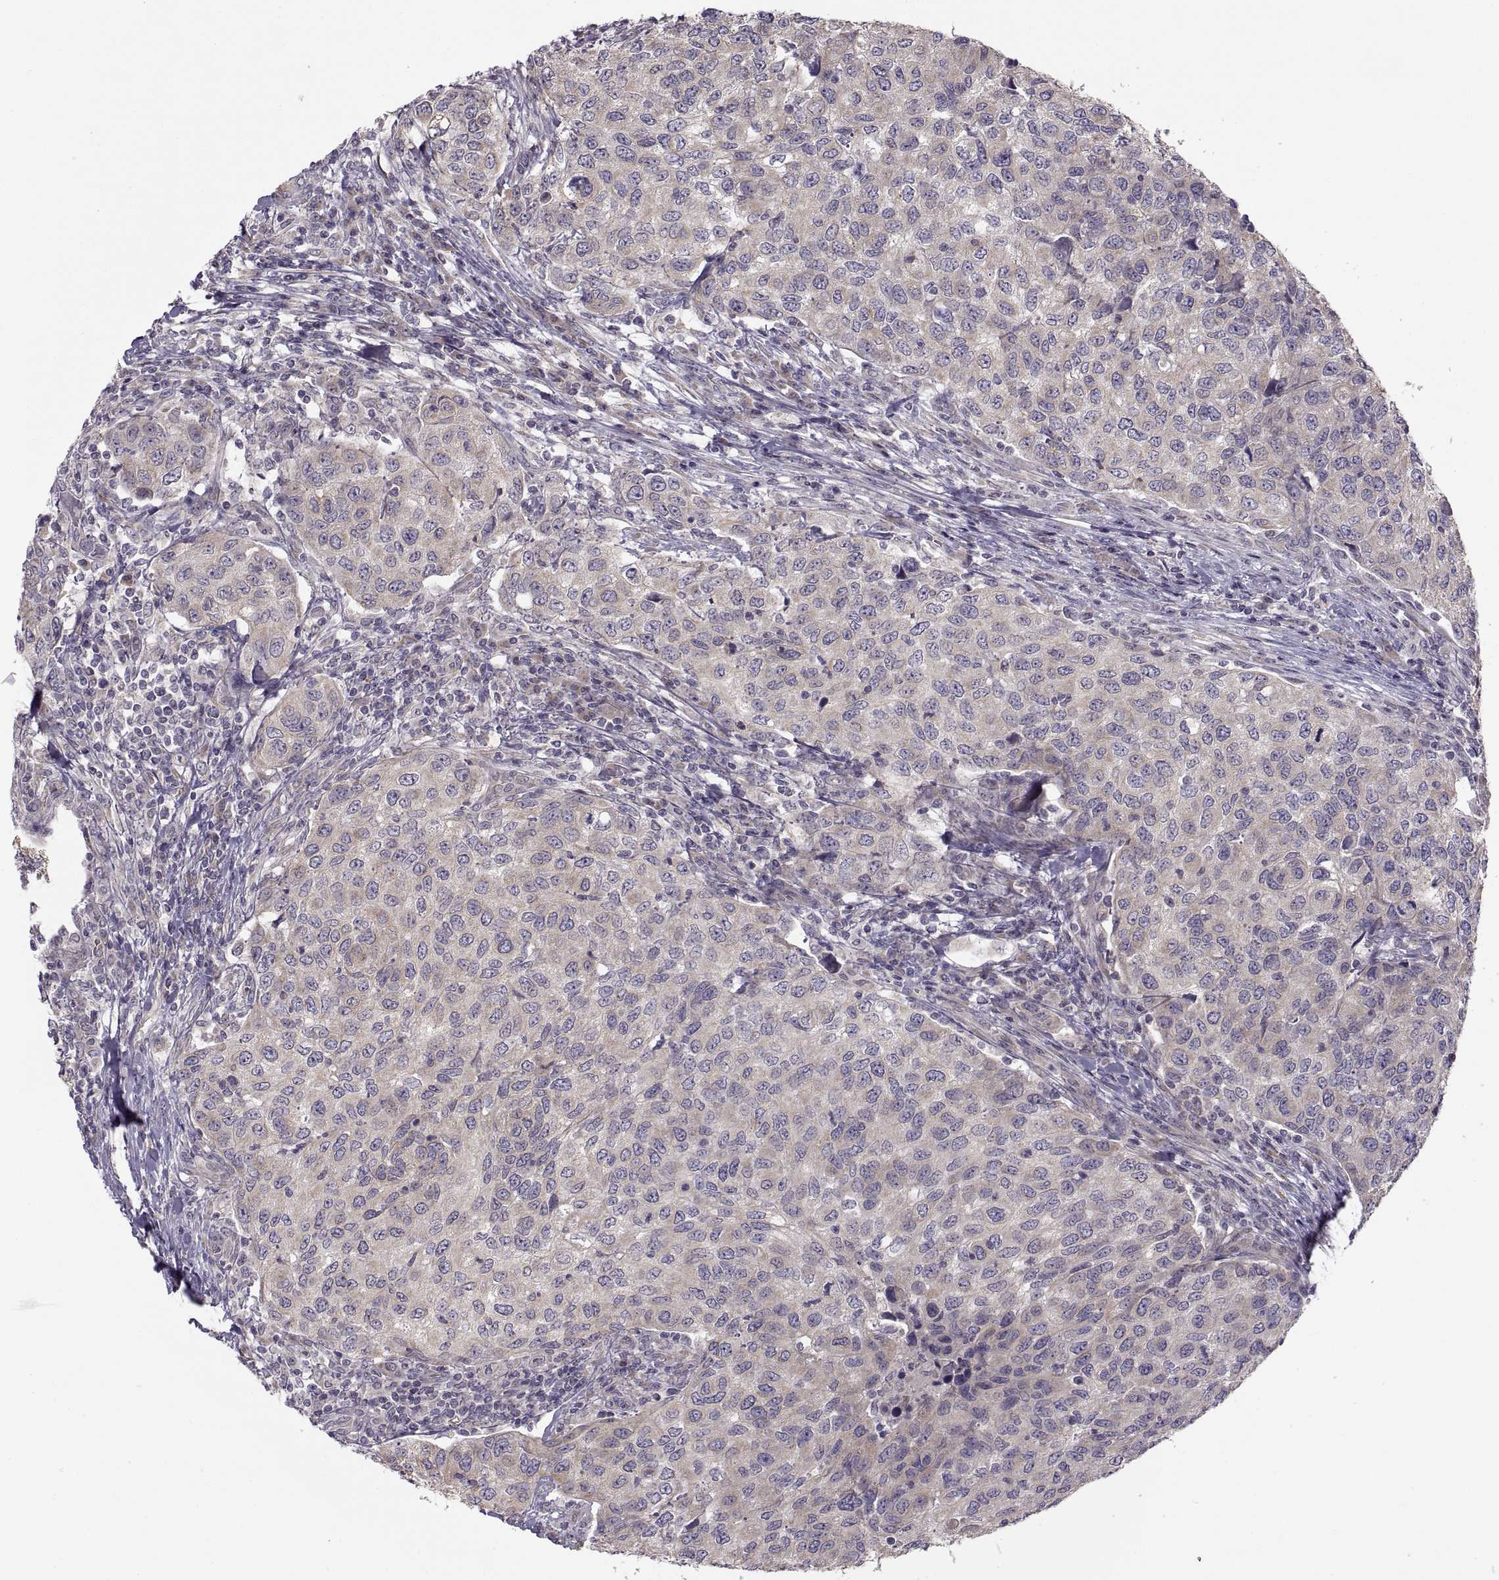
{"staining": {"intensity": "weak", "quantity": "25%-75%", "location": "cytoplasmic/membranous"}, "tissue": "urothelial cancer", "cell_type": "Tumor cells", "image_type": "cancer", "snomed": [{"axis": "morphology", "description": "Urothelial carcinoma, High grade"}, {"axis": "topography", "description": "Urinary bladder"}], "caption": "Weak cytoplasmic/membranous positivity for a protein is present in approximately 25%-75% of tumor cells of urothelial carcinoma (high-grade) using immunohistochemistry.", "gene": "ACSBG2", "patient": {"sex": "female", "age": 78}}